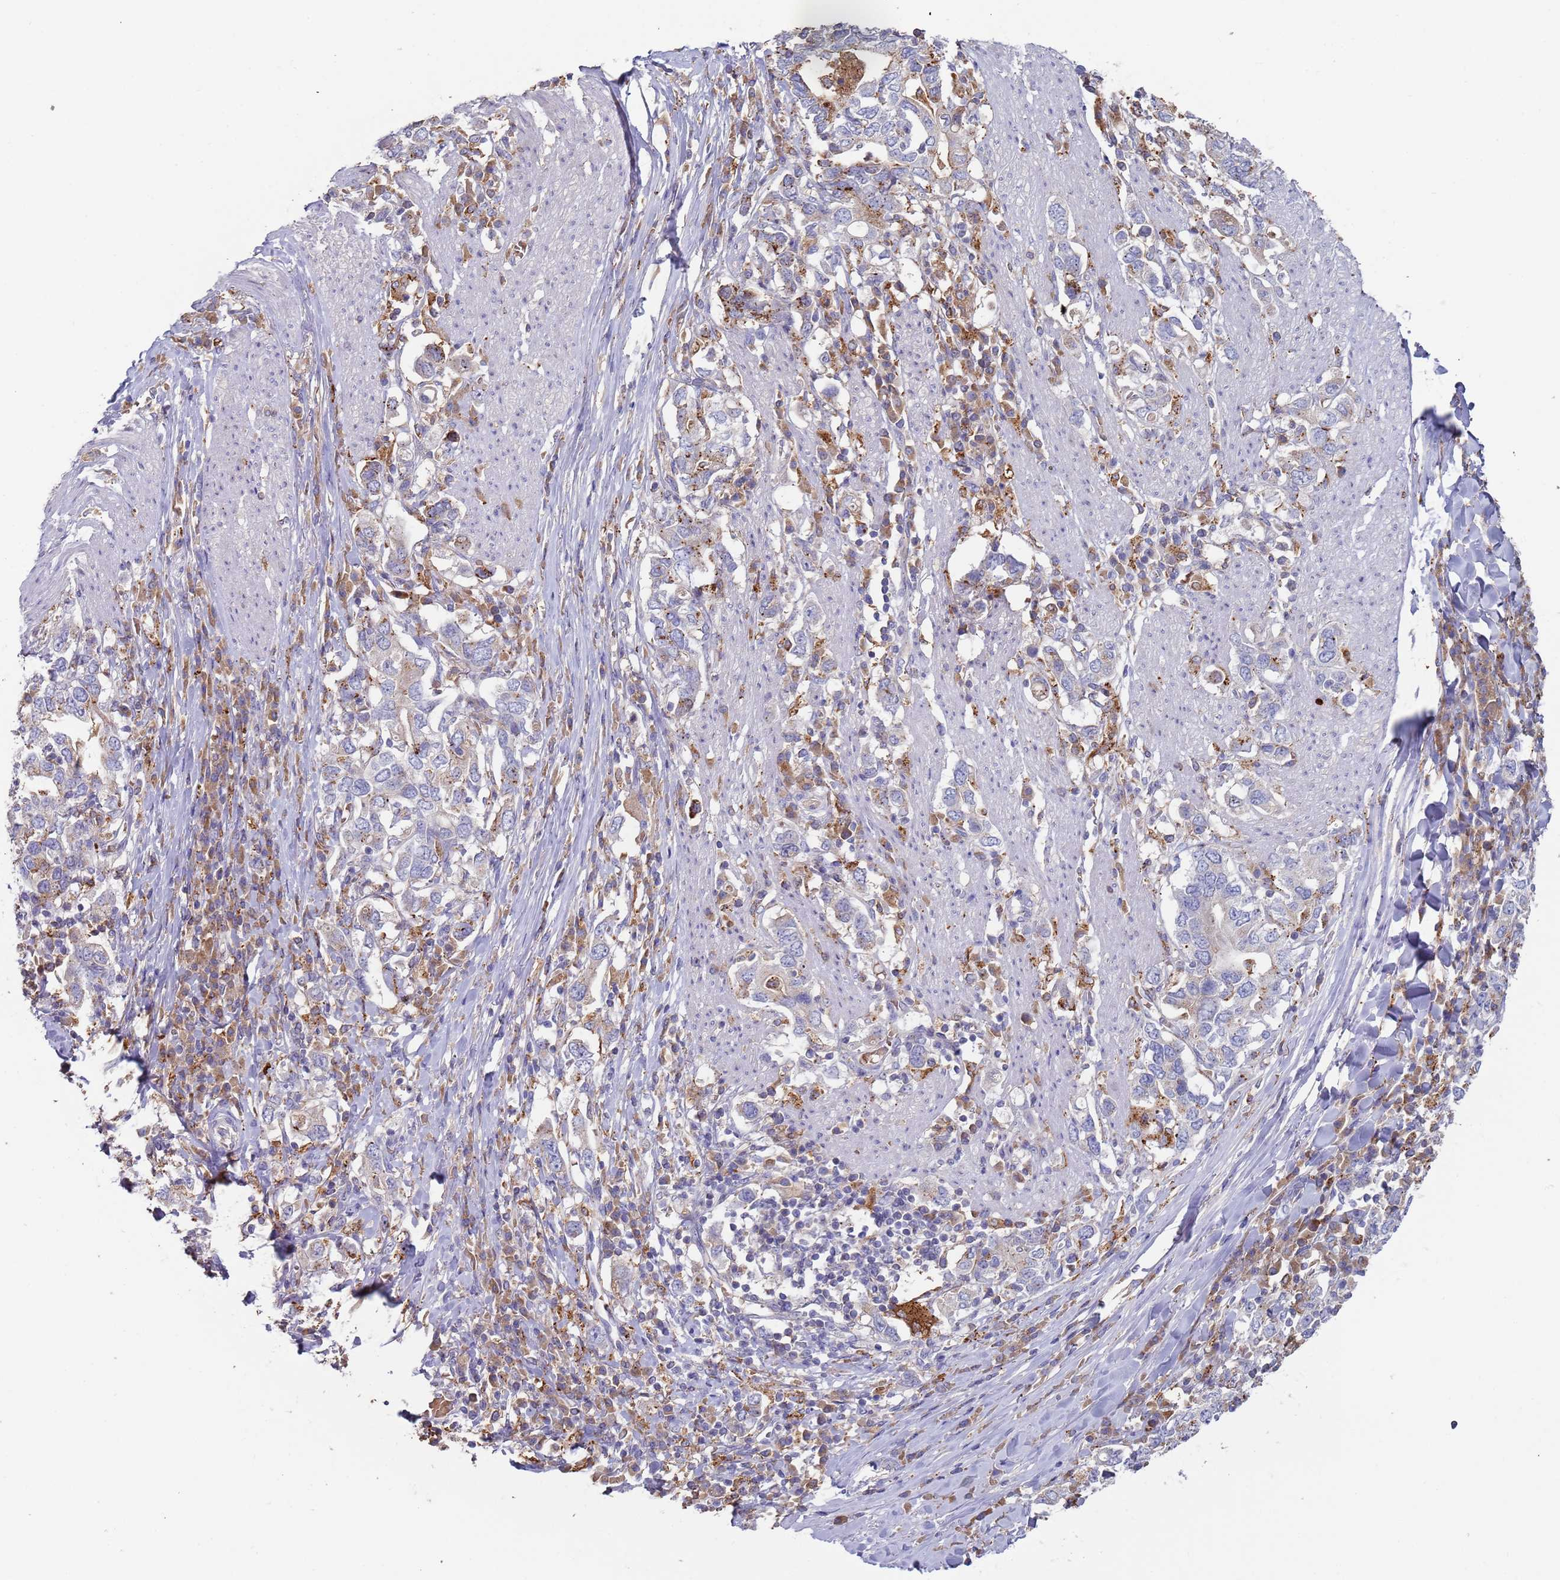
{"staining": {"intensity": "moderate", "quantity": "<25%", "location": "cytoplasmic/membranous"}, "tissue": "stomach cancer", "cell_type": "Tumor cells", "image_type": "cancer", "snomed": [{"axis": "morphology", "description": "Adenocarcinoma, NOS"}, {"axis": "topography", "description": "Stomach, upper"}, {"axis": "topography", "description": "Stomach"}], "caption": "Protein analysis of stomach adenocarcinoma tissue demonstrates moderate cytoplasmic/membranous expression in approximately <25% of tumor cells. (DAB (3,3'-diaminobenzidine) IHC with brightfield microscopy, high magnification).", "gene": "MALRD1", "patient": {"sex": "male", "age": 62}}